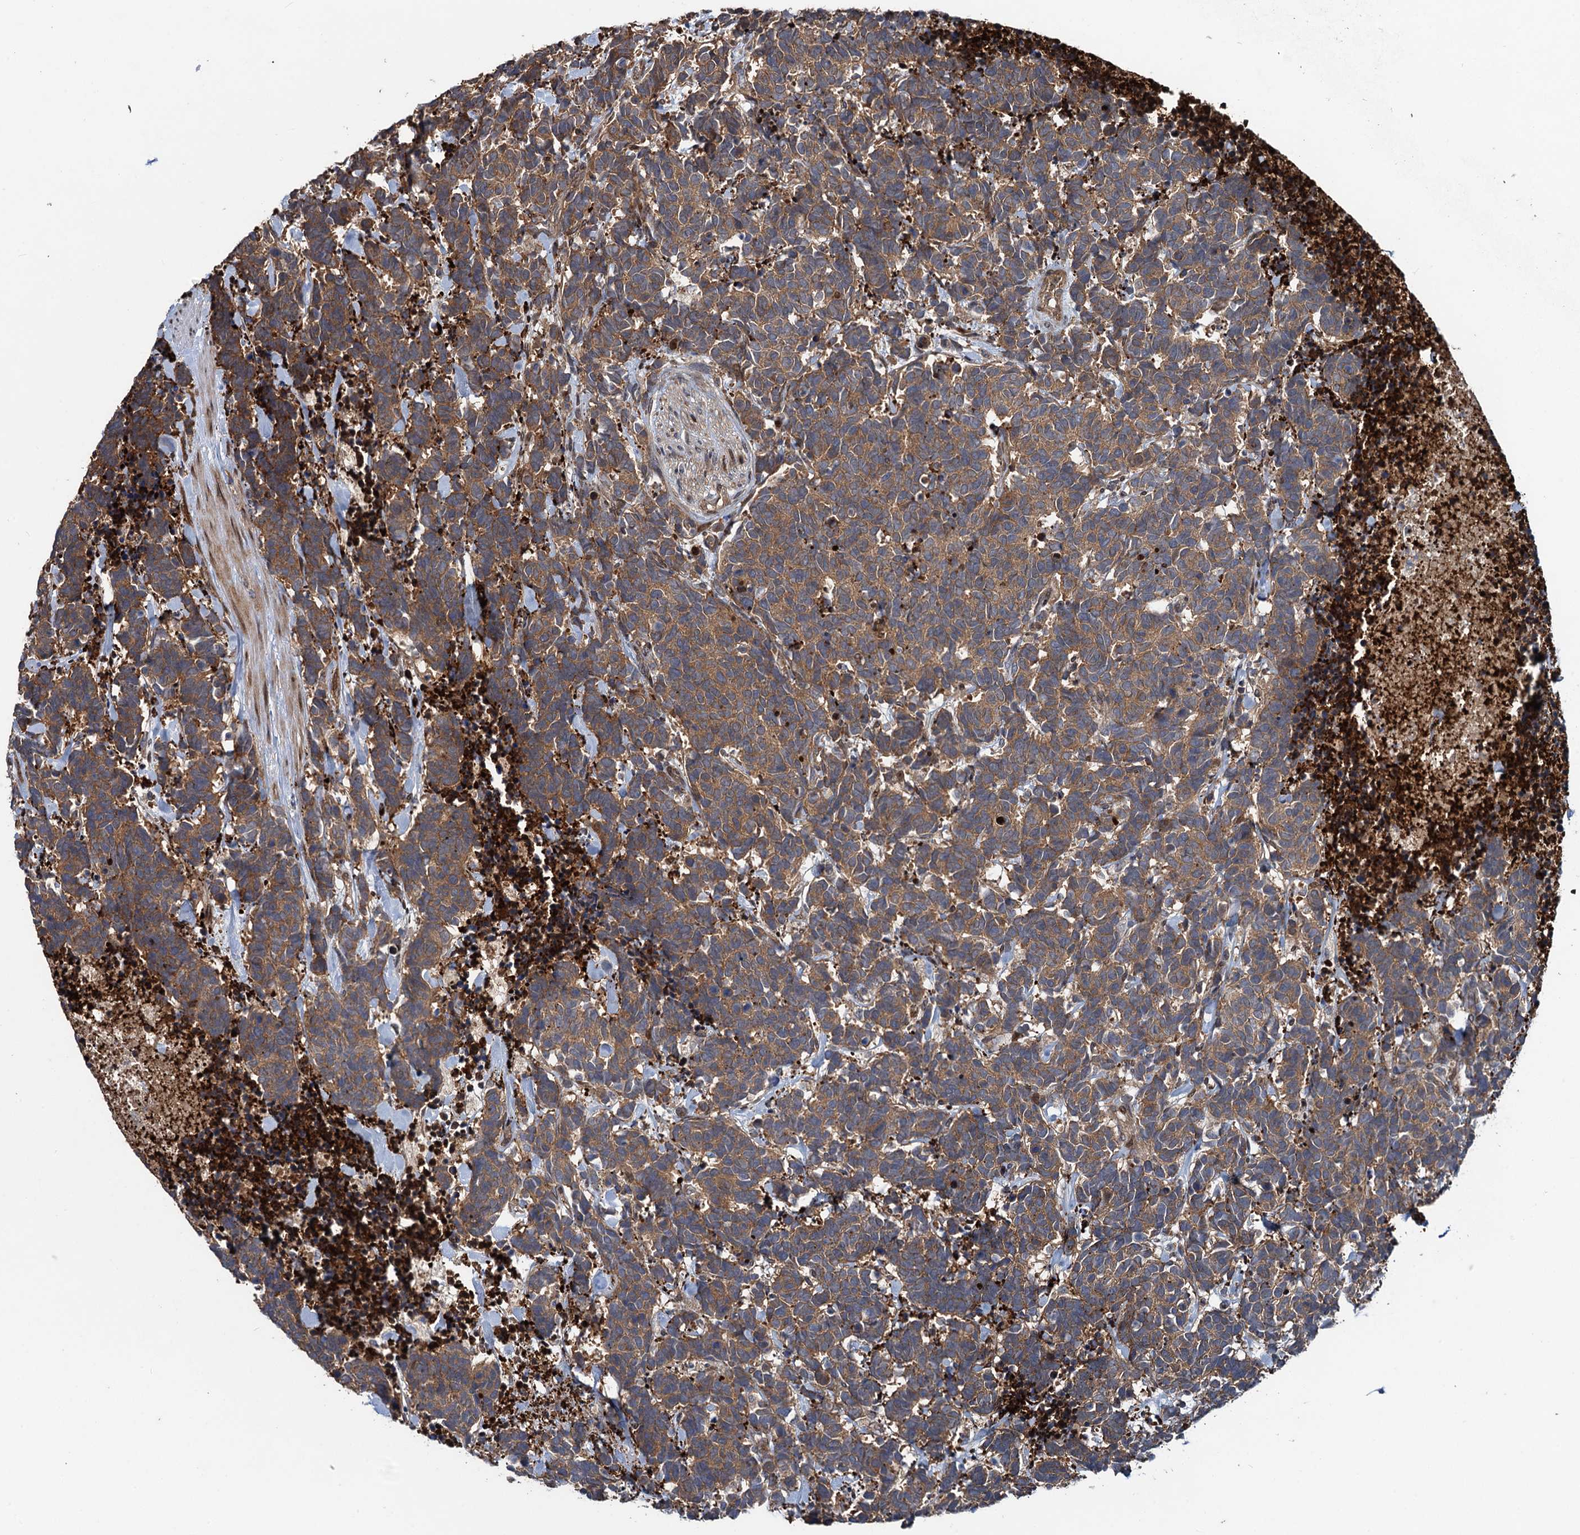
{"staining": {"intensity": "moderate", "quantity": ">75%", "location": "cytoplasmic/membranous"}, "tissue": "carcinoid", "cell_type": "Tumor cells", "image_type": "cancer", "snomed": [{"axis": "morphology", "description": "Carcinoma, NOS"}, {"axis": "morphology", "description": "Carcinoid, malignant, NOS"}, {"axis": "topography", "description": "Prostate"}], "caption": "A photomicrograph of human carcinoid stained for a protein demonstrates moderate cytoplasmic/membranous brown staining in tumor cells. The staining was performed using DAB (3,3'-diaminobenzidine) to visualize the protein expression in brown, while the nuclei were stained in blue with hematoxylin (Magnification: 20x).", "gene": "RHOBTB1", "patient": {"sex": "male", "age": 57}}